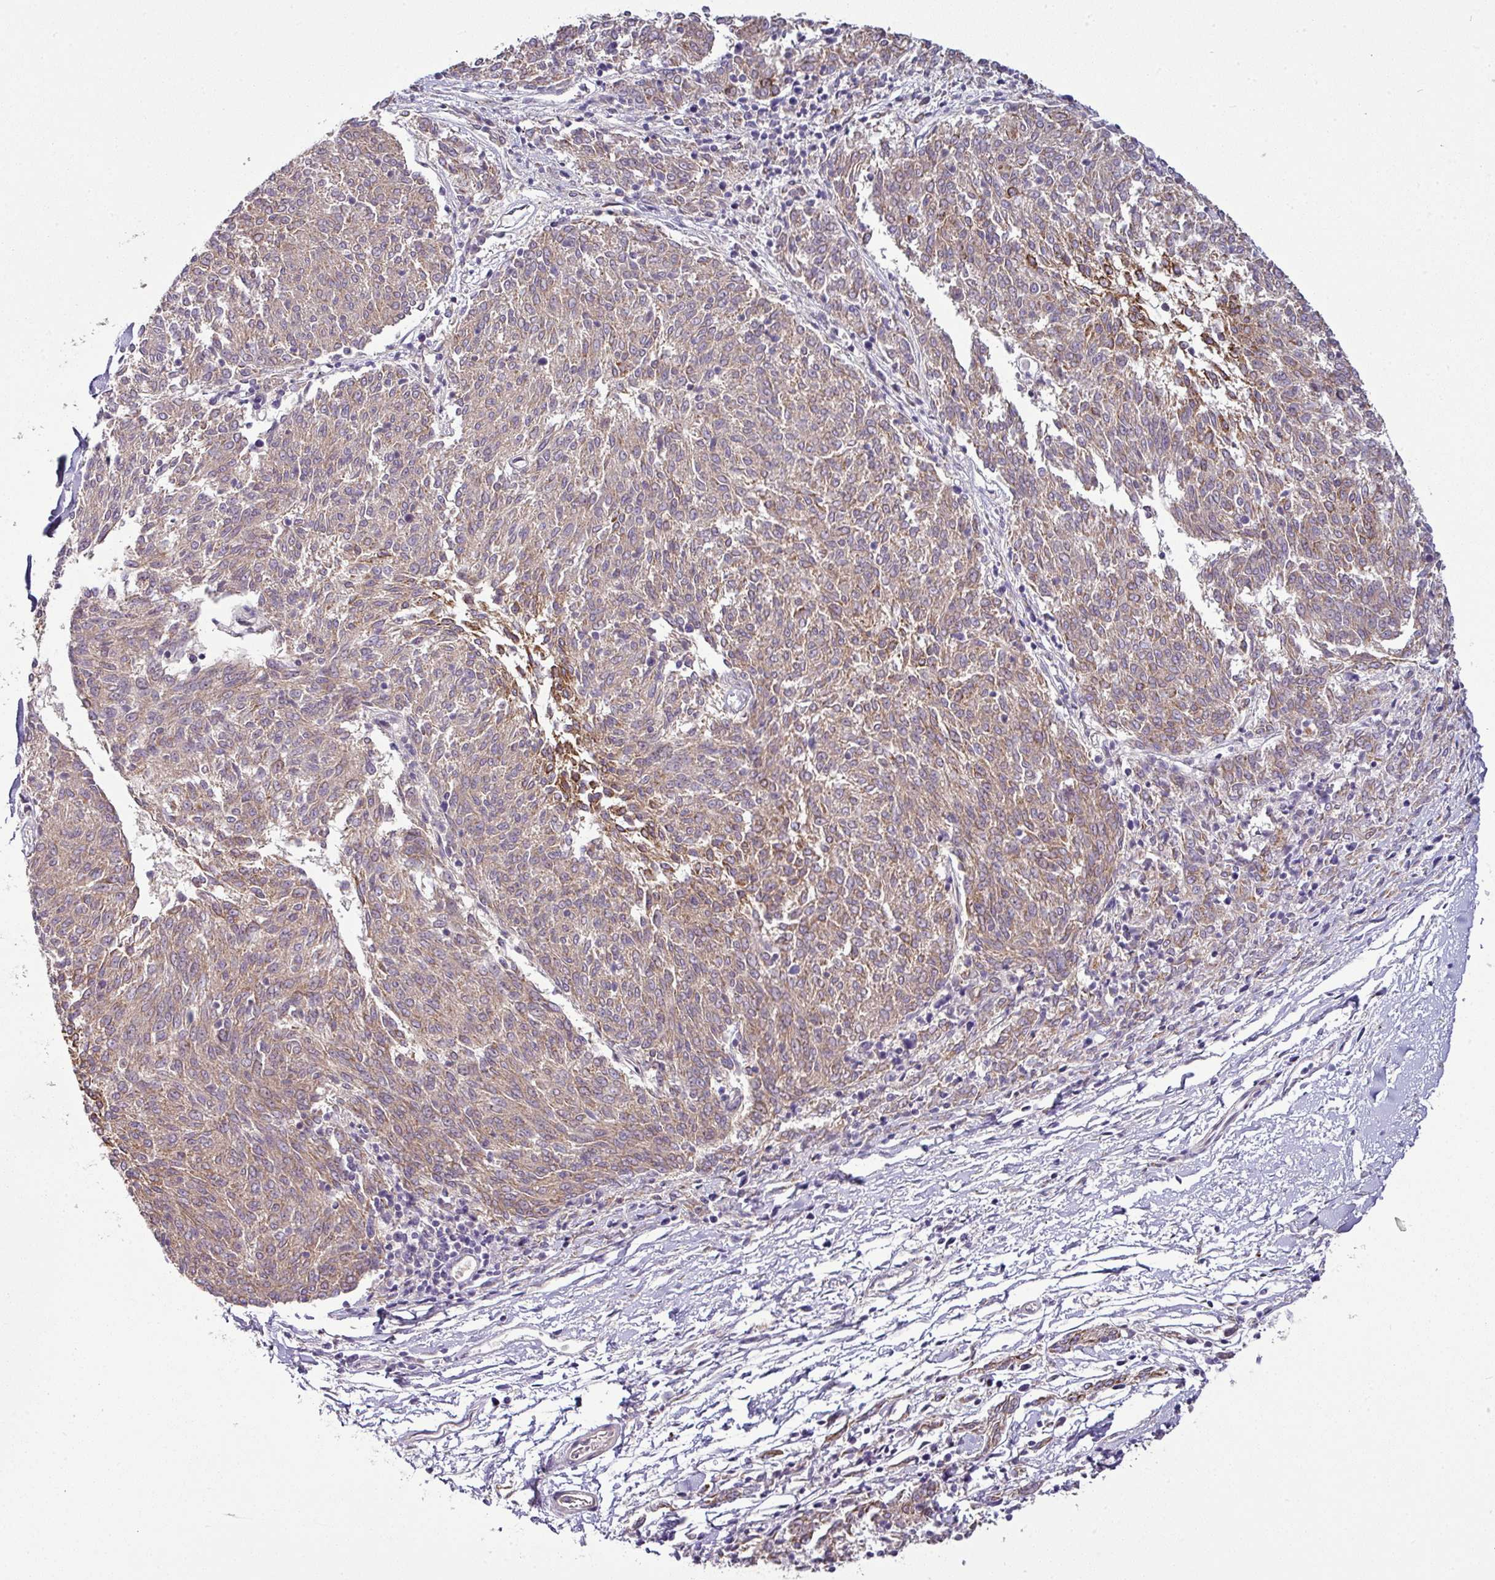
{"staining": {"intensity": "moderate", "quantity": "25%-75%", "location": "cytoplasmic/membranous"}, "tissue": "melanoma", "cell_type": "Tumor cells", "image_type": "cancer", "snomed": [{"axis": "morphology", "description": "Malignant melanoma, NOS"}, {"axis": "topography", "description": "Skin"}], "caption": "Protein staining of melanoma tissue exhibits moderate cytoplasmic/membranous expression in about 25%-75% of tumor cells. (IHC, brightfield microscopy, high magnification).", "gene": "GAN", "patient": {"sex": "female", "age": 72}}